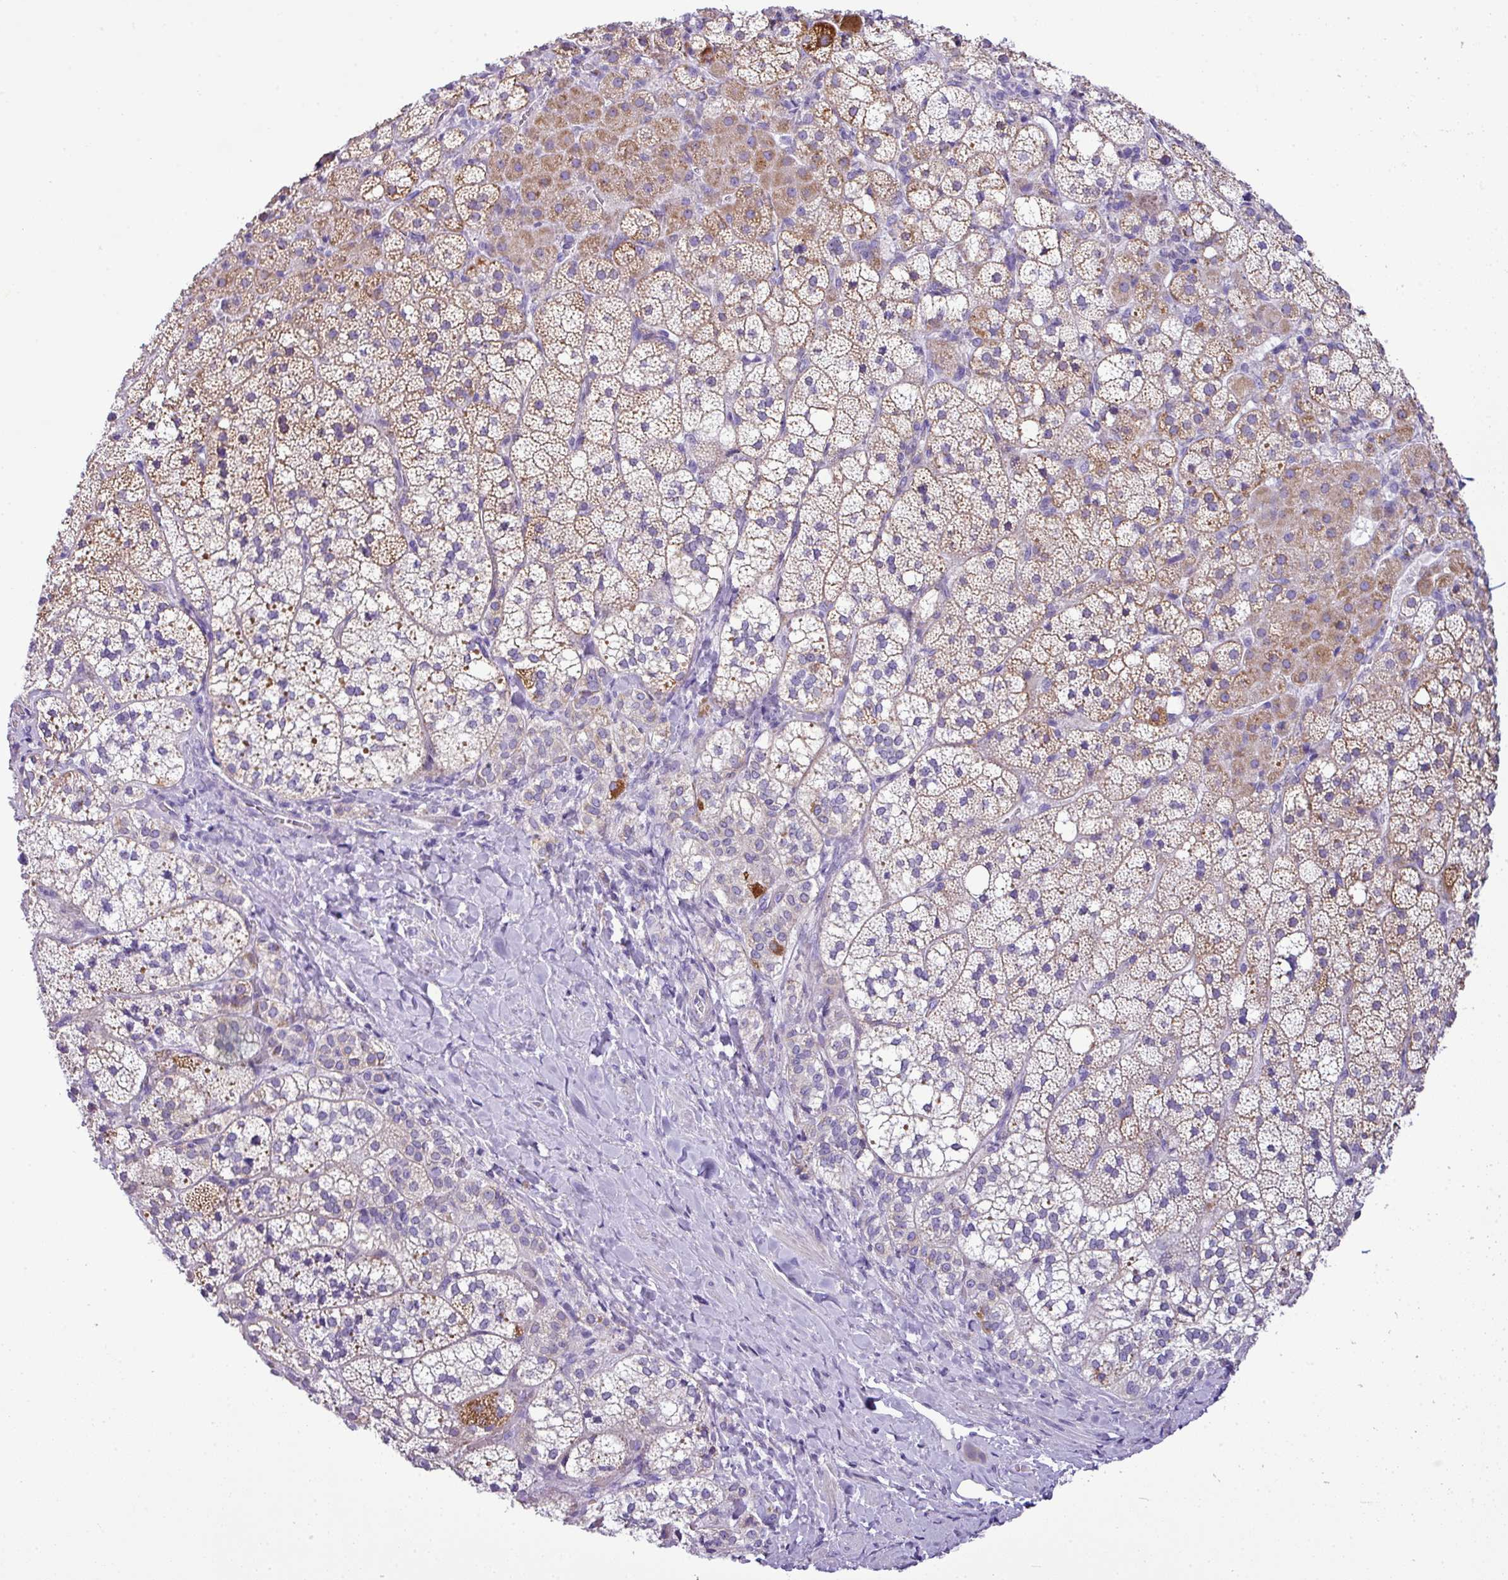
{"staining": {"intensity": "moderate", "quantity": "25%-75%", "location": "cytoplasmic/membranous"}, "tissue": "adrenal gland", "cell_type": "Glandular cells", "image_type": "normal", "snomed": [{"axis": "morphology", "description": "Normal tissue, NOS"}, {"axis": "topography", "description": "Adrenal gland"}], "caption": "Immunohistochemical staining of normal human adrenal gland exhibits moderate cytoplasmic/membranous protein staining in approximately 25%-75% of glandular cells.", "gene": "PGAP4", "patient": {"sex": "male", "age": 53}}